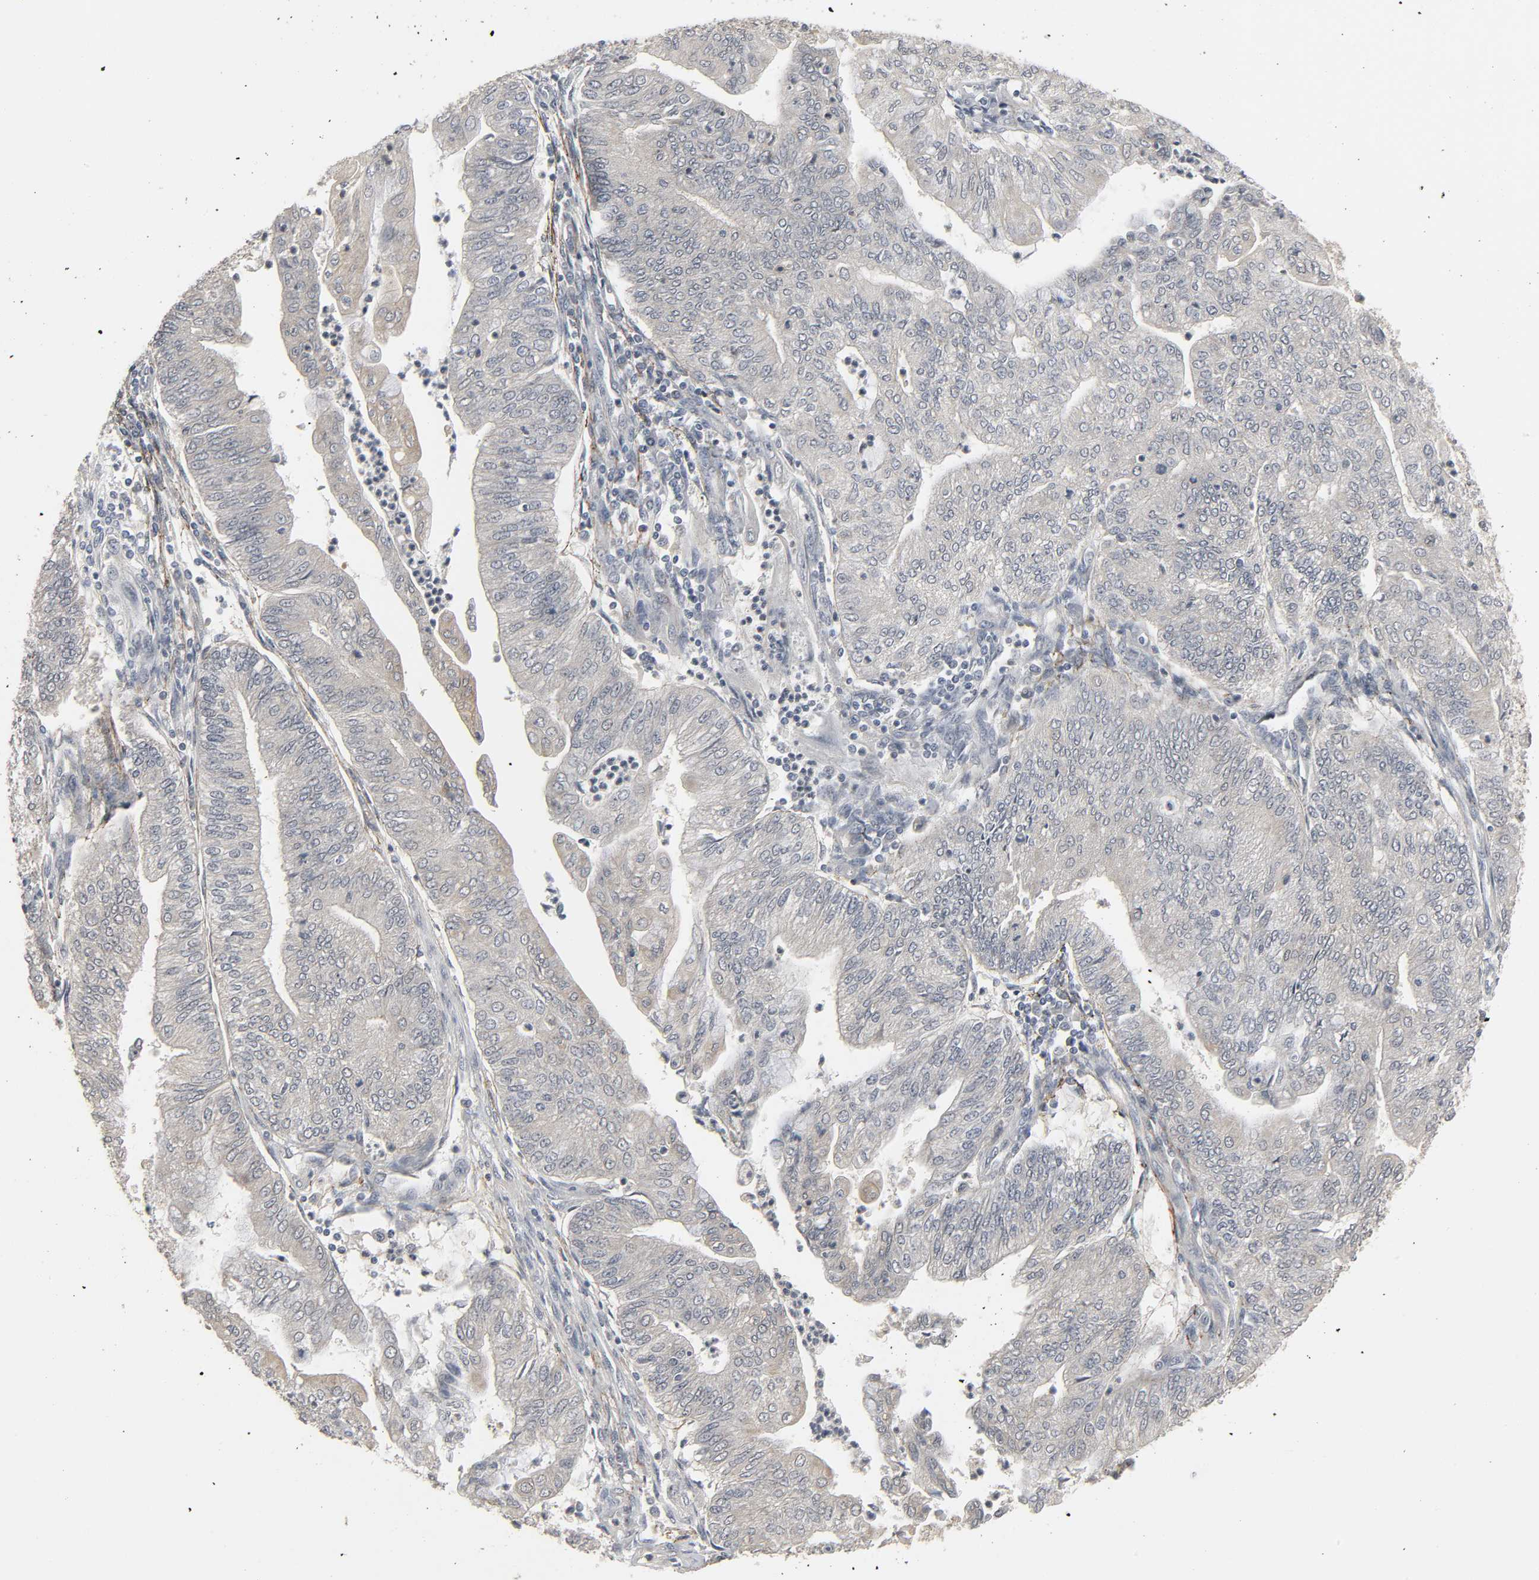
{"staining": {"intensity": "negative", "quantity": "none", "location": "none"}, "tissue": "endometrial cancer", "cell_type": "Tumor cells", "image_type": "cancer", "snomed": [{"axis": "morphology", "description": "Adenocarcinoma, NOS"}, {"axis": "topography", "description": "Endometrium"}], "caption": "Immunohistochemical staining of human endometrial cancer (adenocarcinoma) displays no significant expression in tumor cells.", "gene": "ZNF222", "patient": {"sex": "female", "age": 59}}